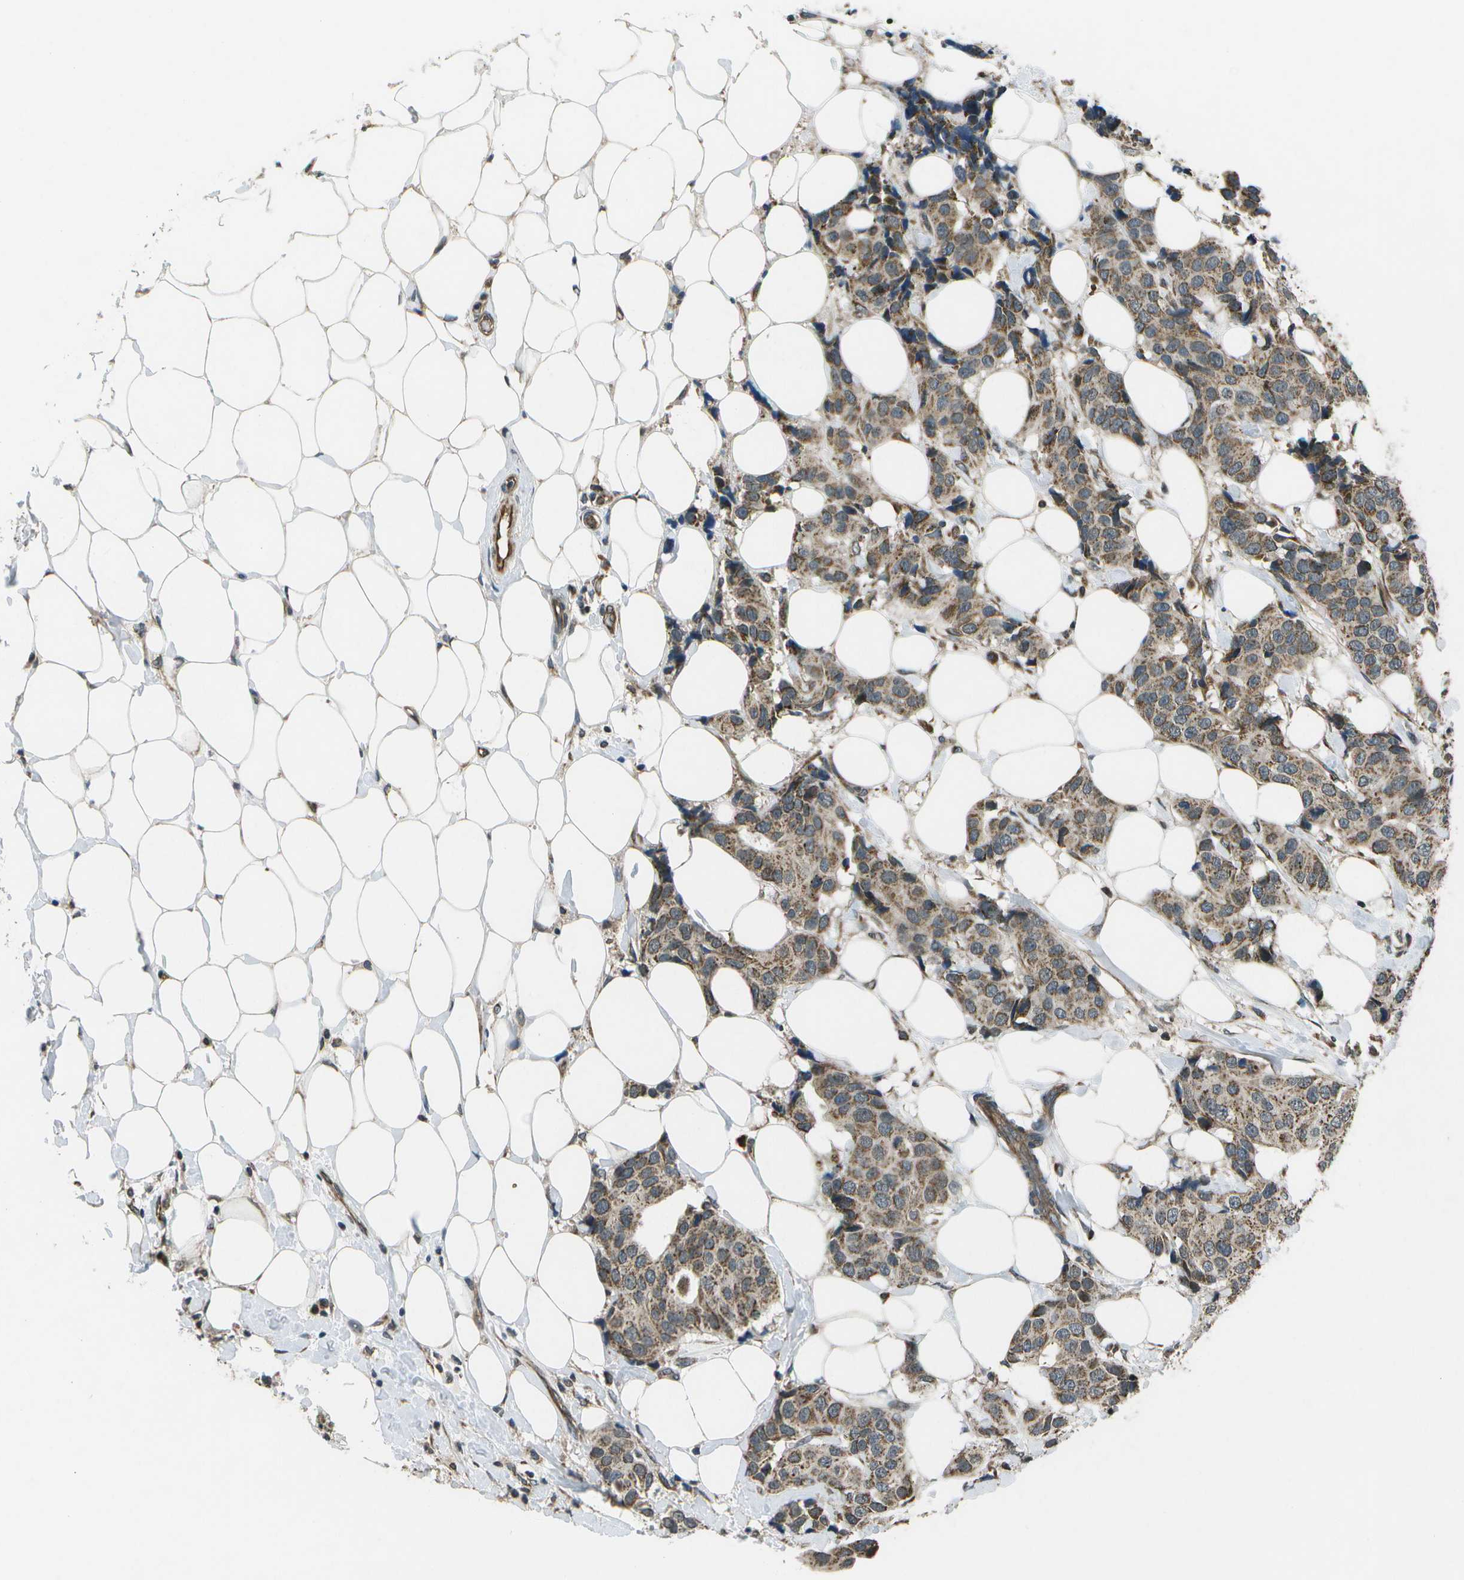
{"staining": {"intensity": "moderate", "quantity": ">75%", "location": "cytoplasmic/membranous"}, "tissue": "breast cancer", "cell_type": "Tumor cells", "image_type": "cancer", "snomed": [{"axis": "morphology", "description": "Normal tissue, NOS"}, {"axis": "morphology", "description": "Duct carcinoma"}, {"axis": "topography", "description": "Breast"}], "caption": "Human breast cancer (infiltrating ductal carcinoma) stained for a protein (brown) reveals moderate cytoplasmic/membranous positive staining in about >75% of tumor cells.", "gene": "EIF2AK1", "patient": {"sex": "female", "age": 39}}